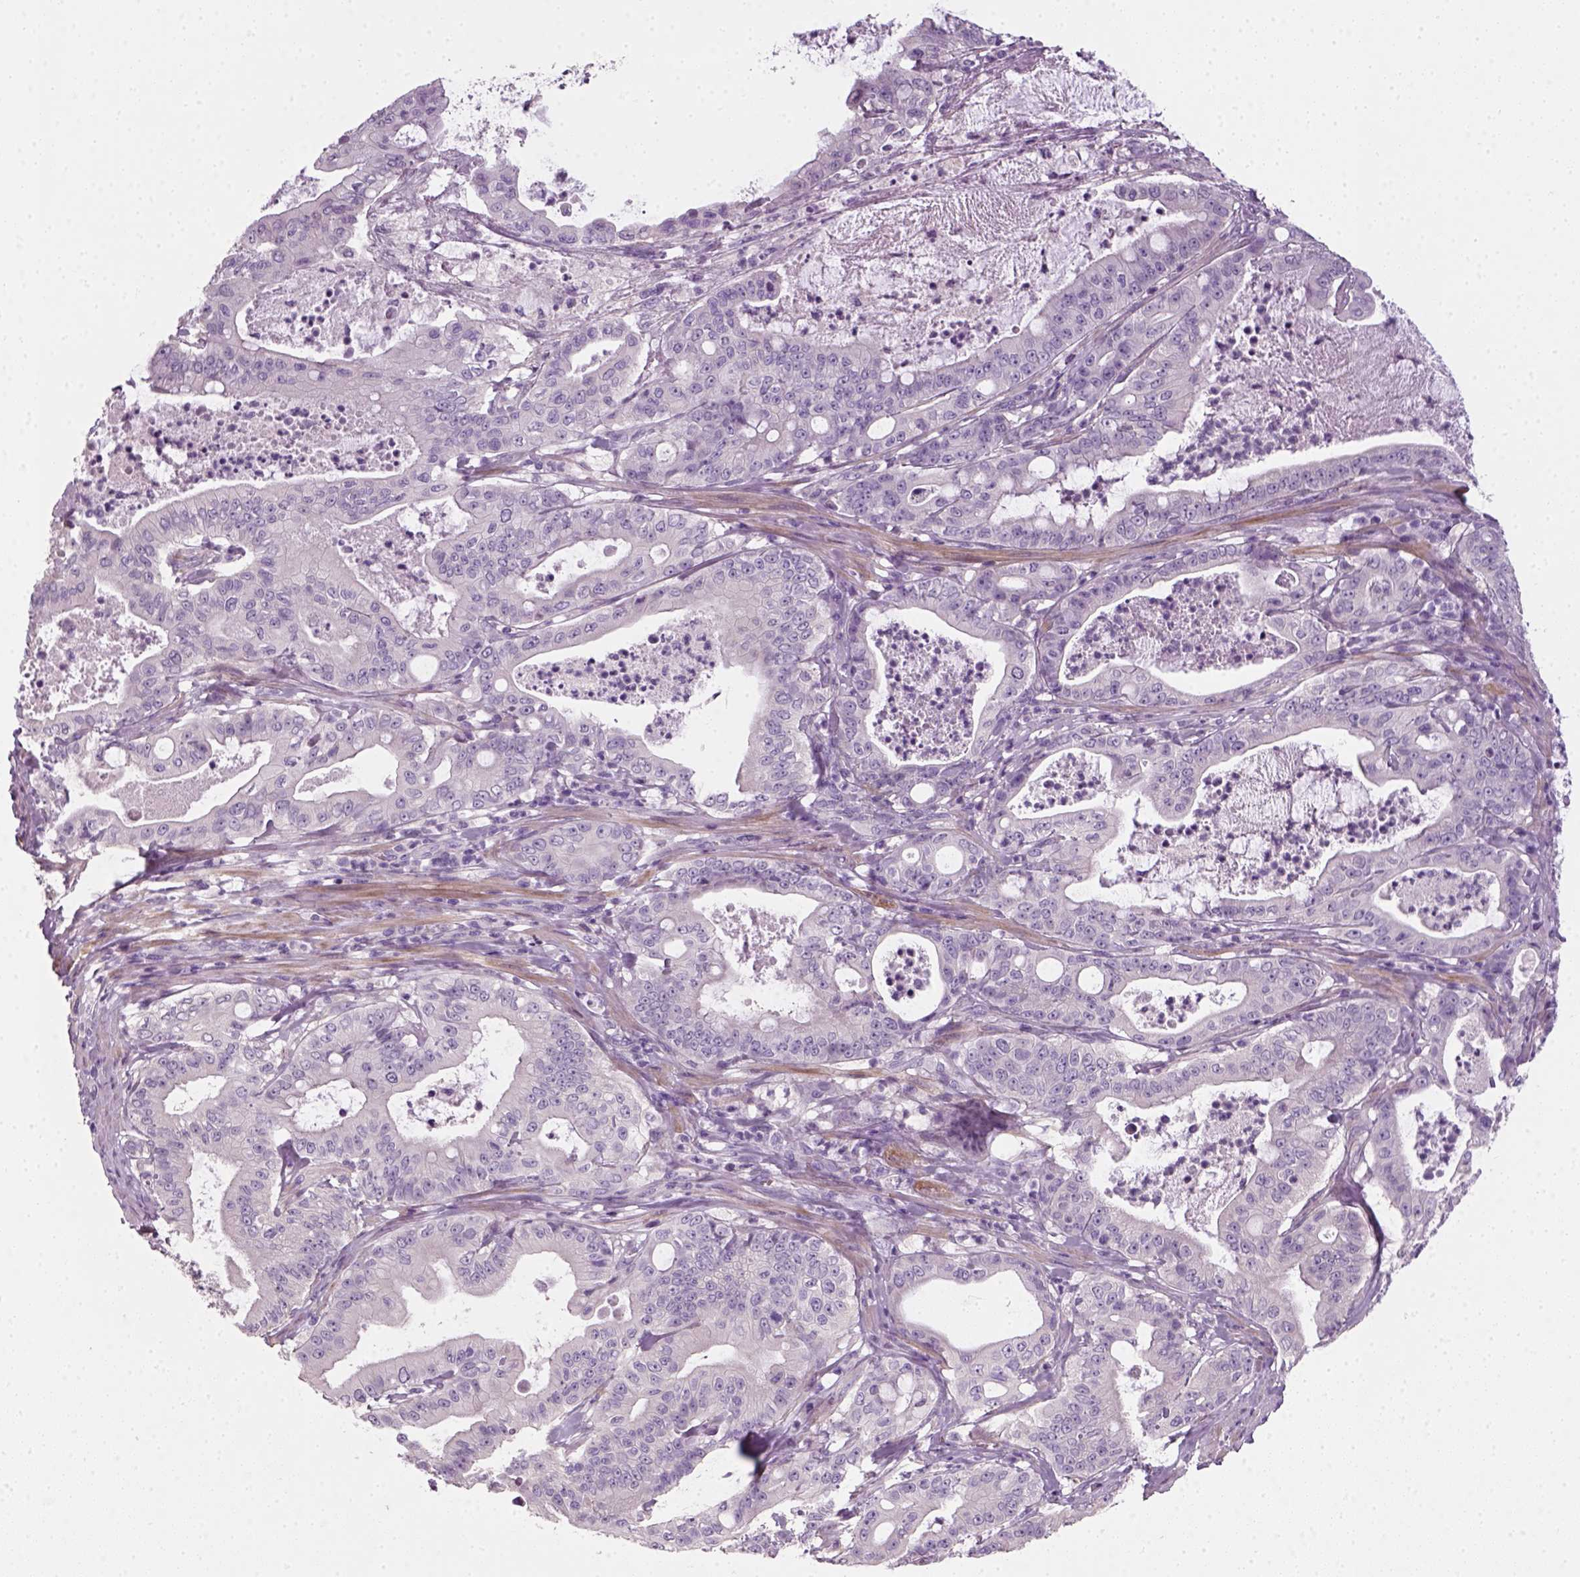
{"staining": {"intensity": "negative", "quantity": "none", "location": "none"}, "tissue": "pancreatic cancer", "cell_type": "Tumor cells", "image_type": "cancer", "snomed": [{"axis": "morphology", "description": "Adenocarcinoma, NOS"}, {"axis": "topography", "description": "Pancreas"}], "caption": "Immunohistochemistry histopathology image of neoplastic tissue: pancreatic adenocarcinoma stained with DAB (3,3'-diaminobenzidine) shows no significant protein positivity in tumor cells.", "gene": "ELOVL3", "patient": {"sex": "male", "age": 71}}